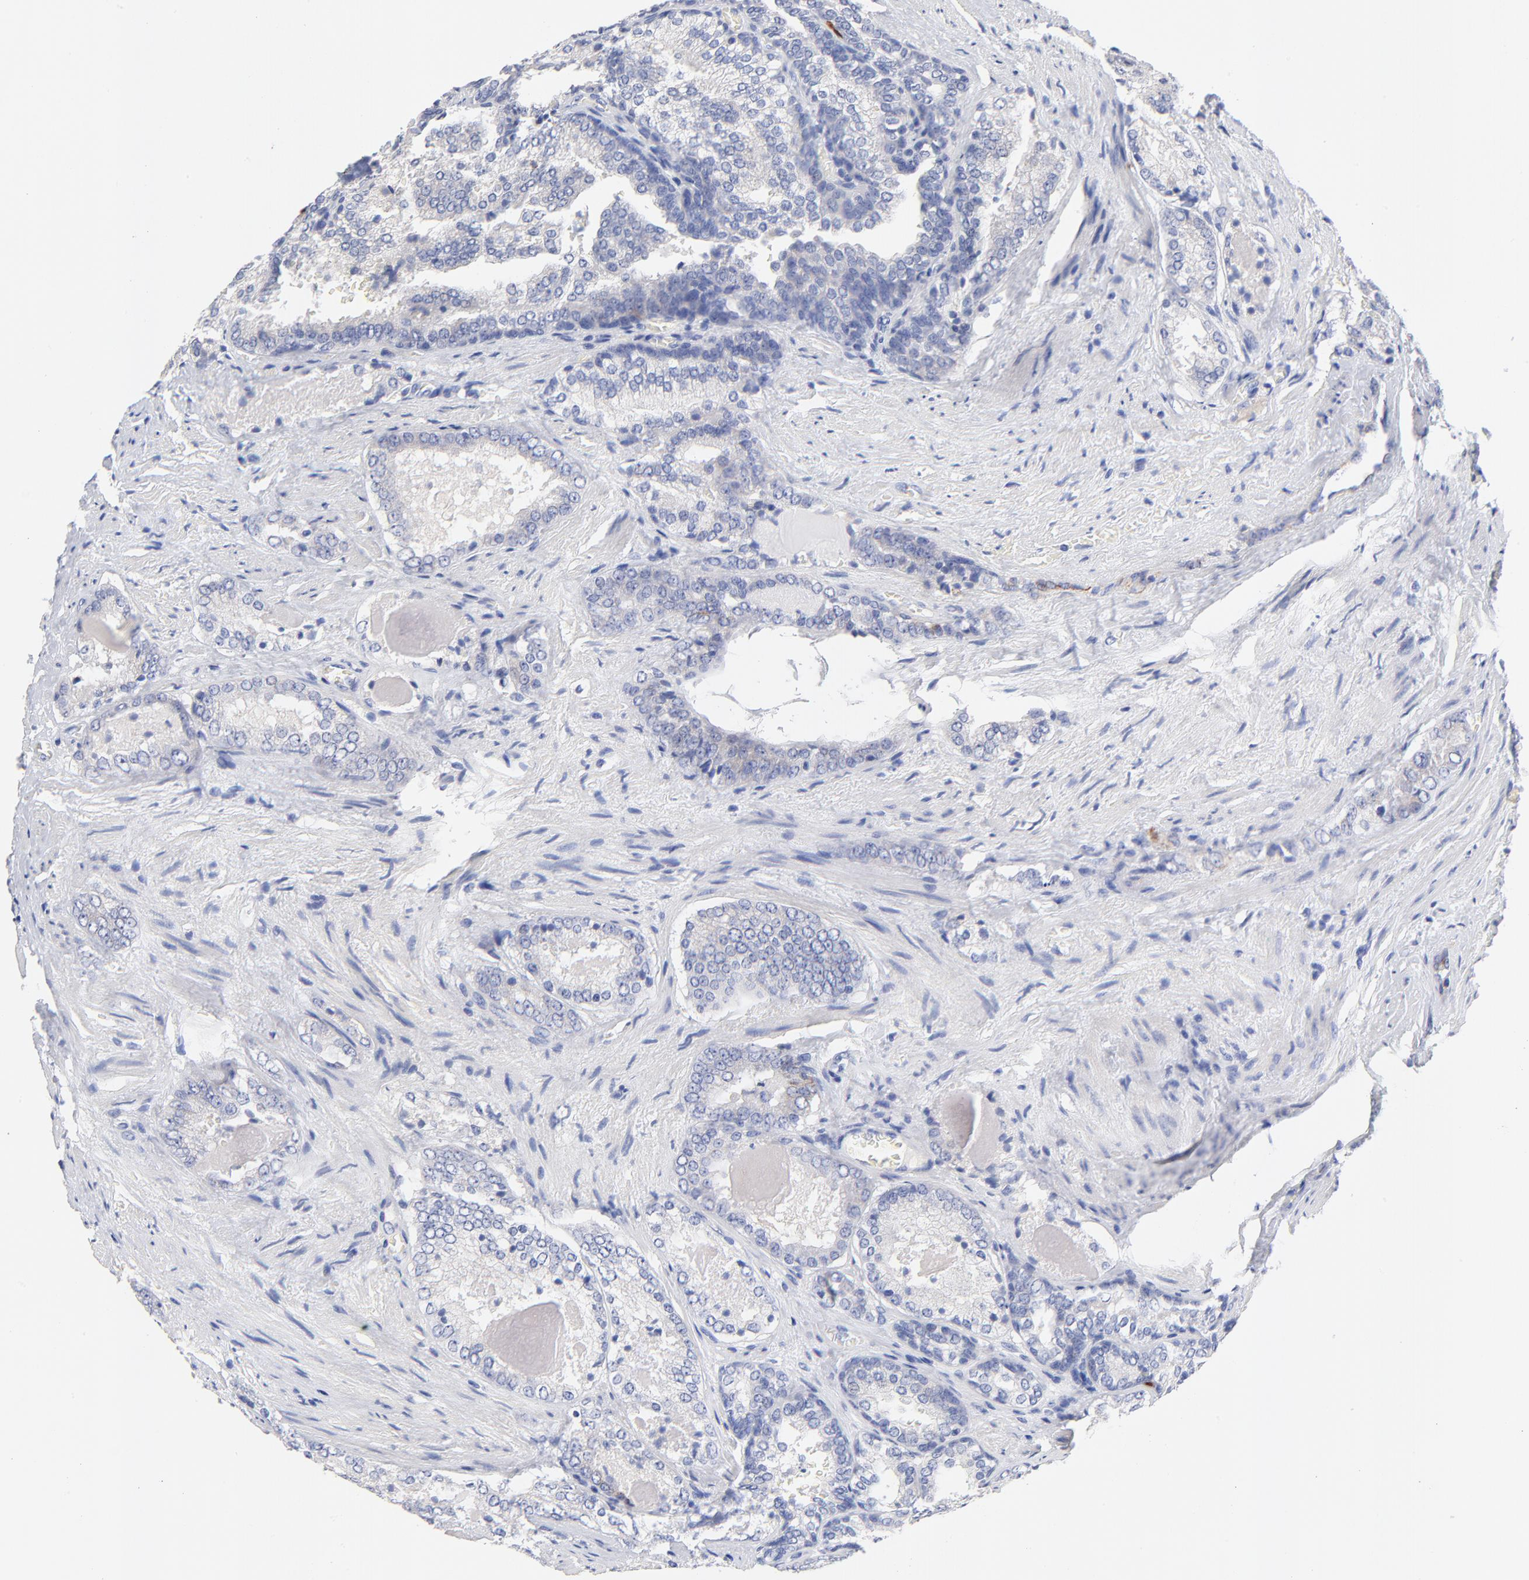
{"staining": {"intensity": "negative", "quantity": "none", "location": "none"}, "tissue": "prostate cancer", "cell_type": "Tumor cells", "image_type": "cancer", "snomed": [{"axis": "morphology", "description": "Adenocarcinoma, Medium grade"}, {"axis": "topography", "description": "Prostate"}], "caption": "Immunohistochemistry (IHC) of prostate medium-grade adenocarcinoma displays no expression in tumor cells.", "gene": "FBXO10", "patient": {"sex": "male", "age": 60}}